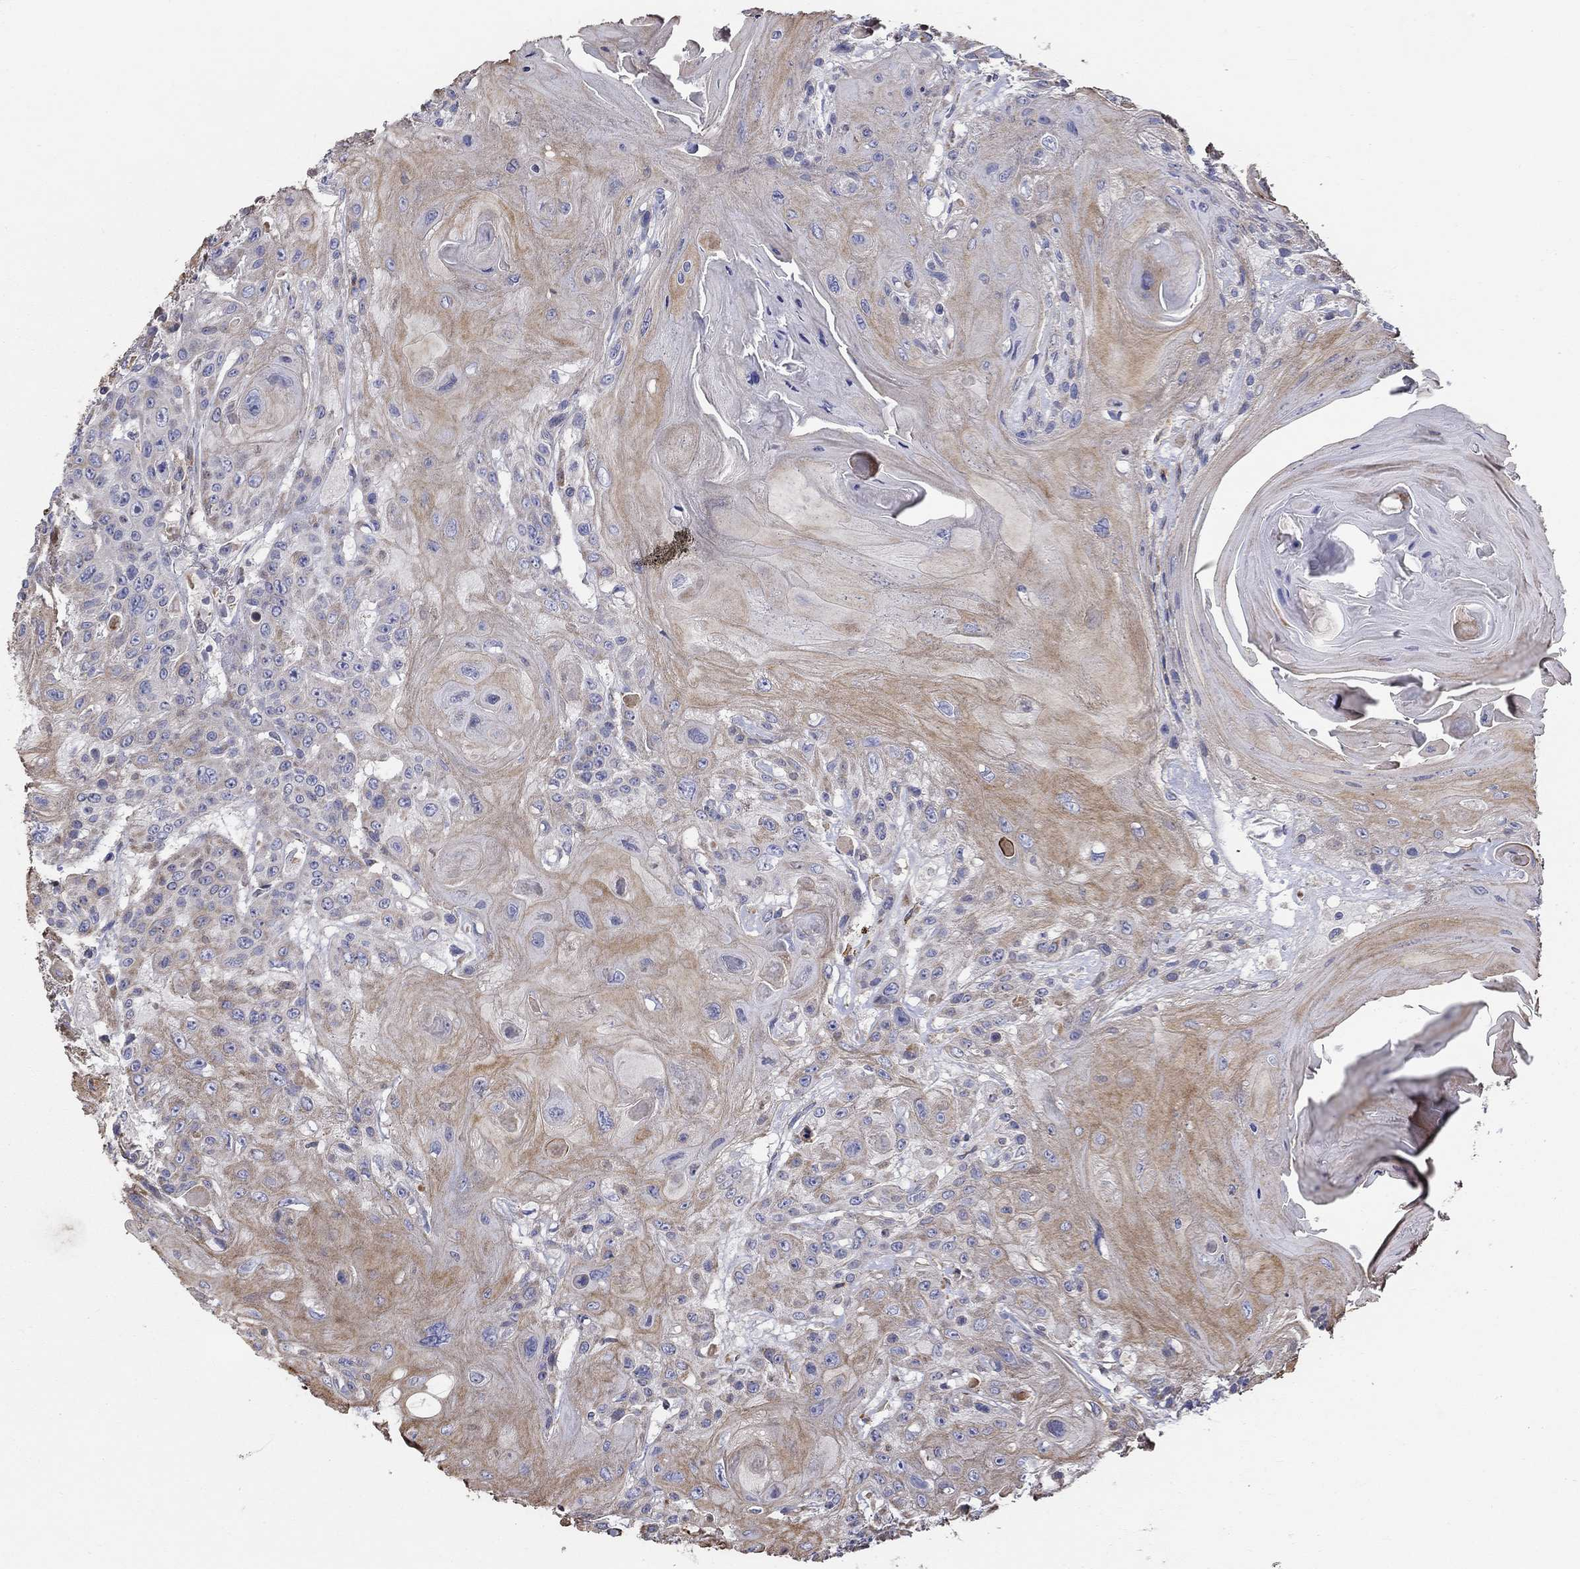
{"staining": {"intensity": "moderate", "quantity": "25%-75%", "location": "cytoplasmic/membranous"}, "tissue": "head and neck cancer", "cell_type": "Tumor cells", "image_type": "cancer", "snomed": [{"axis": "morphology", "description": "Squamous cell carcinoma, NOS"}, {"axis": "topography", "description": "Head-Neck"}], "caption": "Human squamous cell carcinoma (head and neck) stained with a brown dye demonstrates moderate cytoplasmic/membranous positive staining in approximately 25%-75% of tumor cells.", "gene": "NPHP1", "patient": {"sex": "female", "age": 59}}